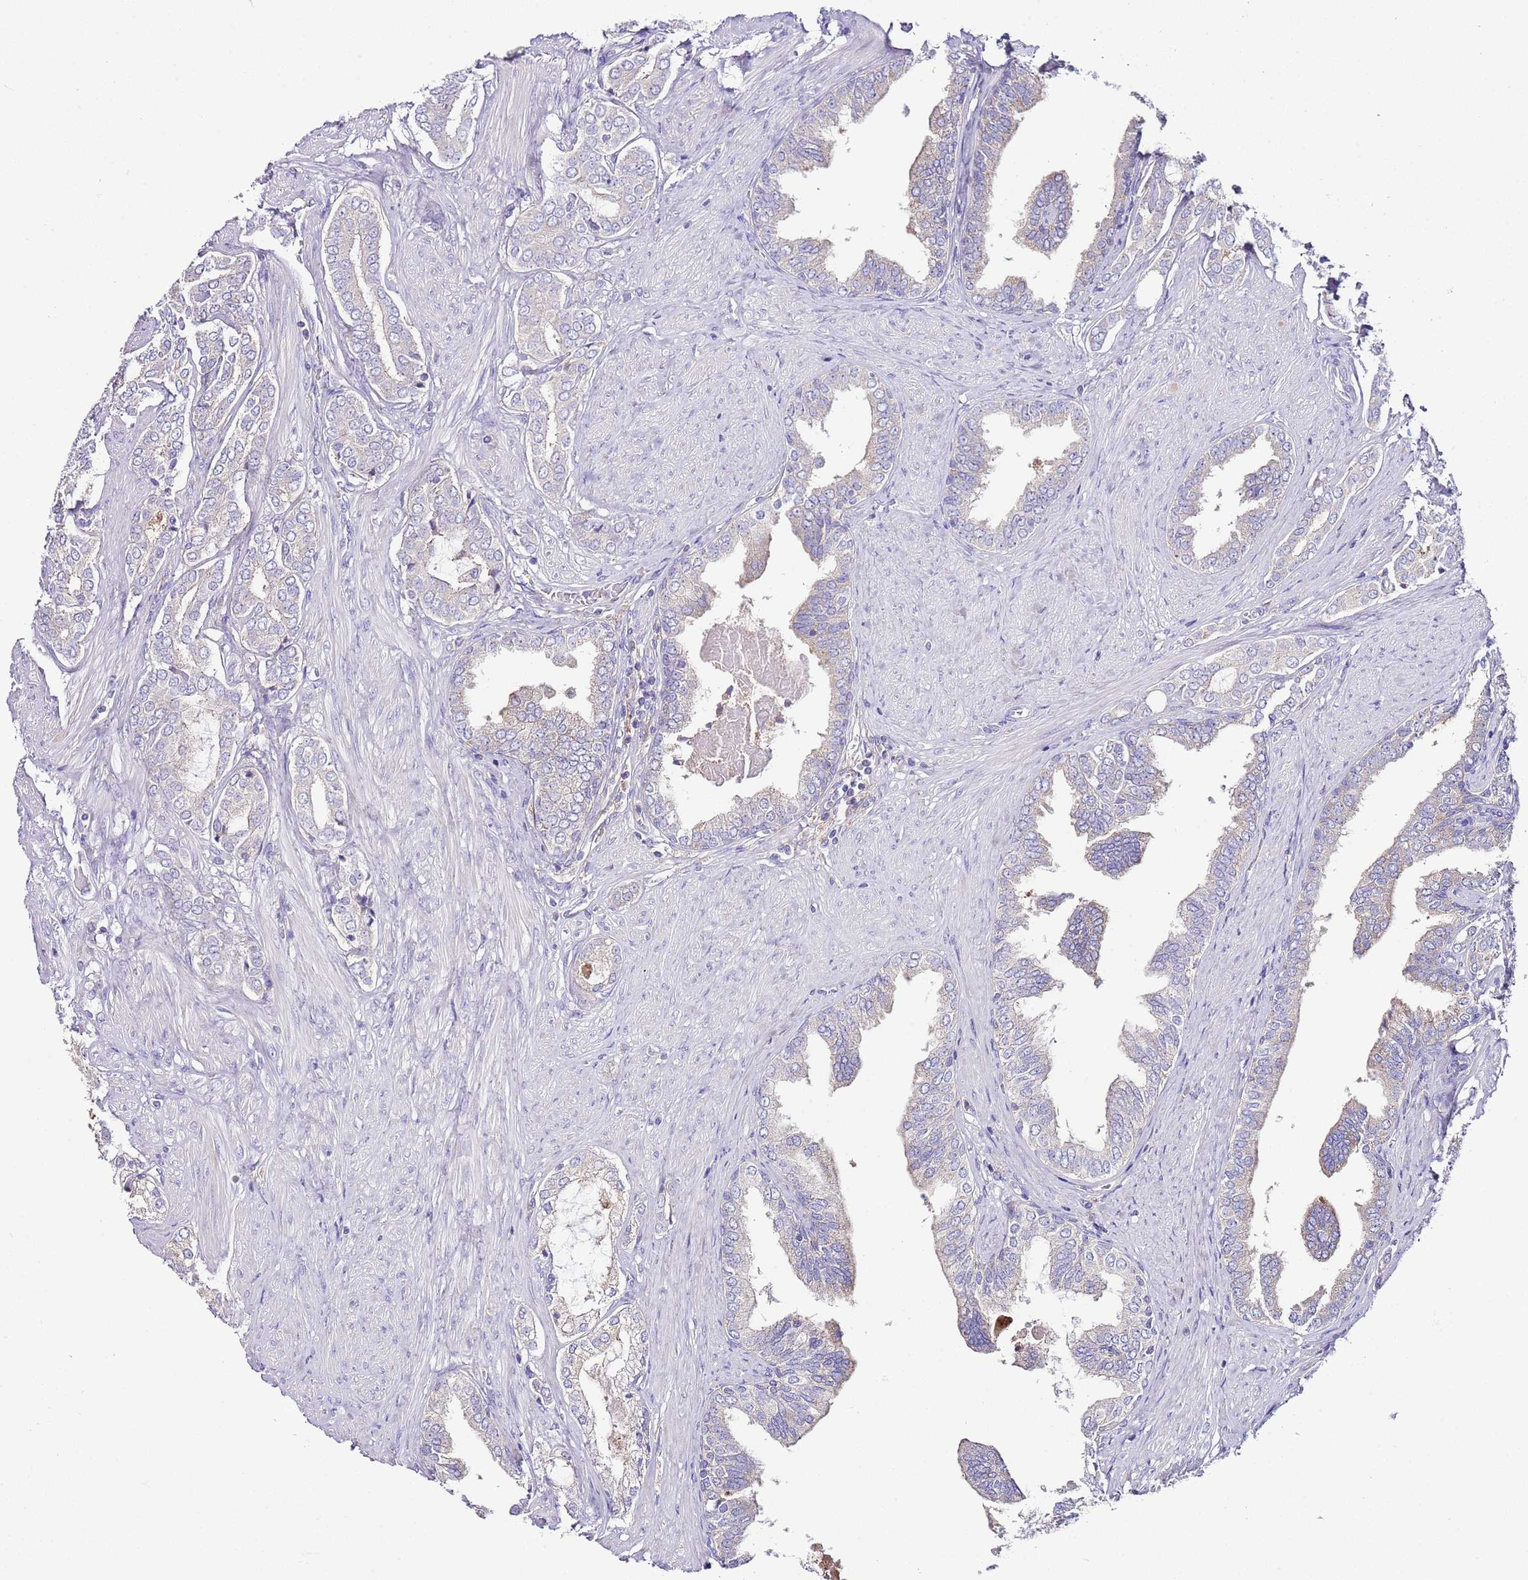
{"staining": {"intensity": "weak", "quantity": "25%-75%", "location": "cytoplasmic/membranous"}, "tissue": "prostate cancer", "cell_type": "Tumor cells", "image_type": "cancer", "snomed": [{"axis": "morphology", "description": "Adenocarcinoma, High grade"}, {"axis": "topography", "description": "Prostate"}], "caption": "A micrograph of prostate adenocarcinoma (high-grade) stained for a protein reveals weak cytoplasmic/membranous brown staining in tumor cells.", "gene": "RPS10", "patient": {"sex": "male", "age": 71}}